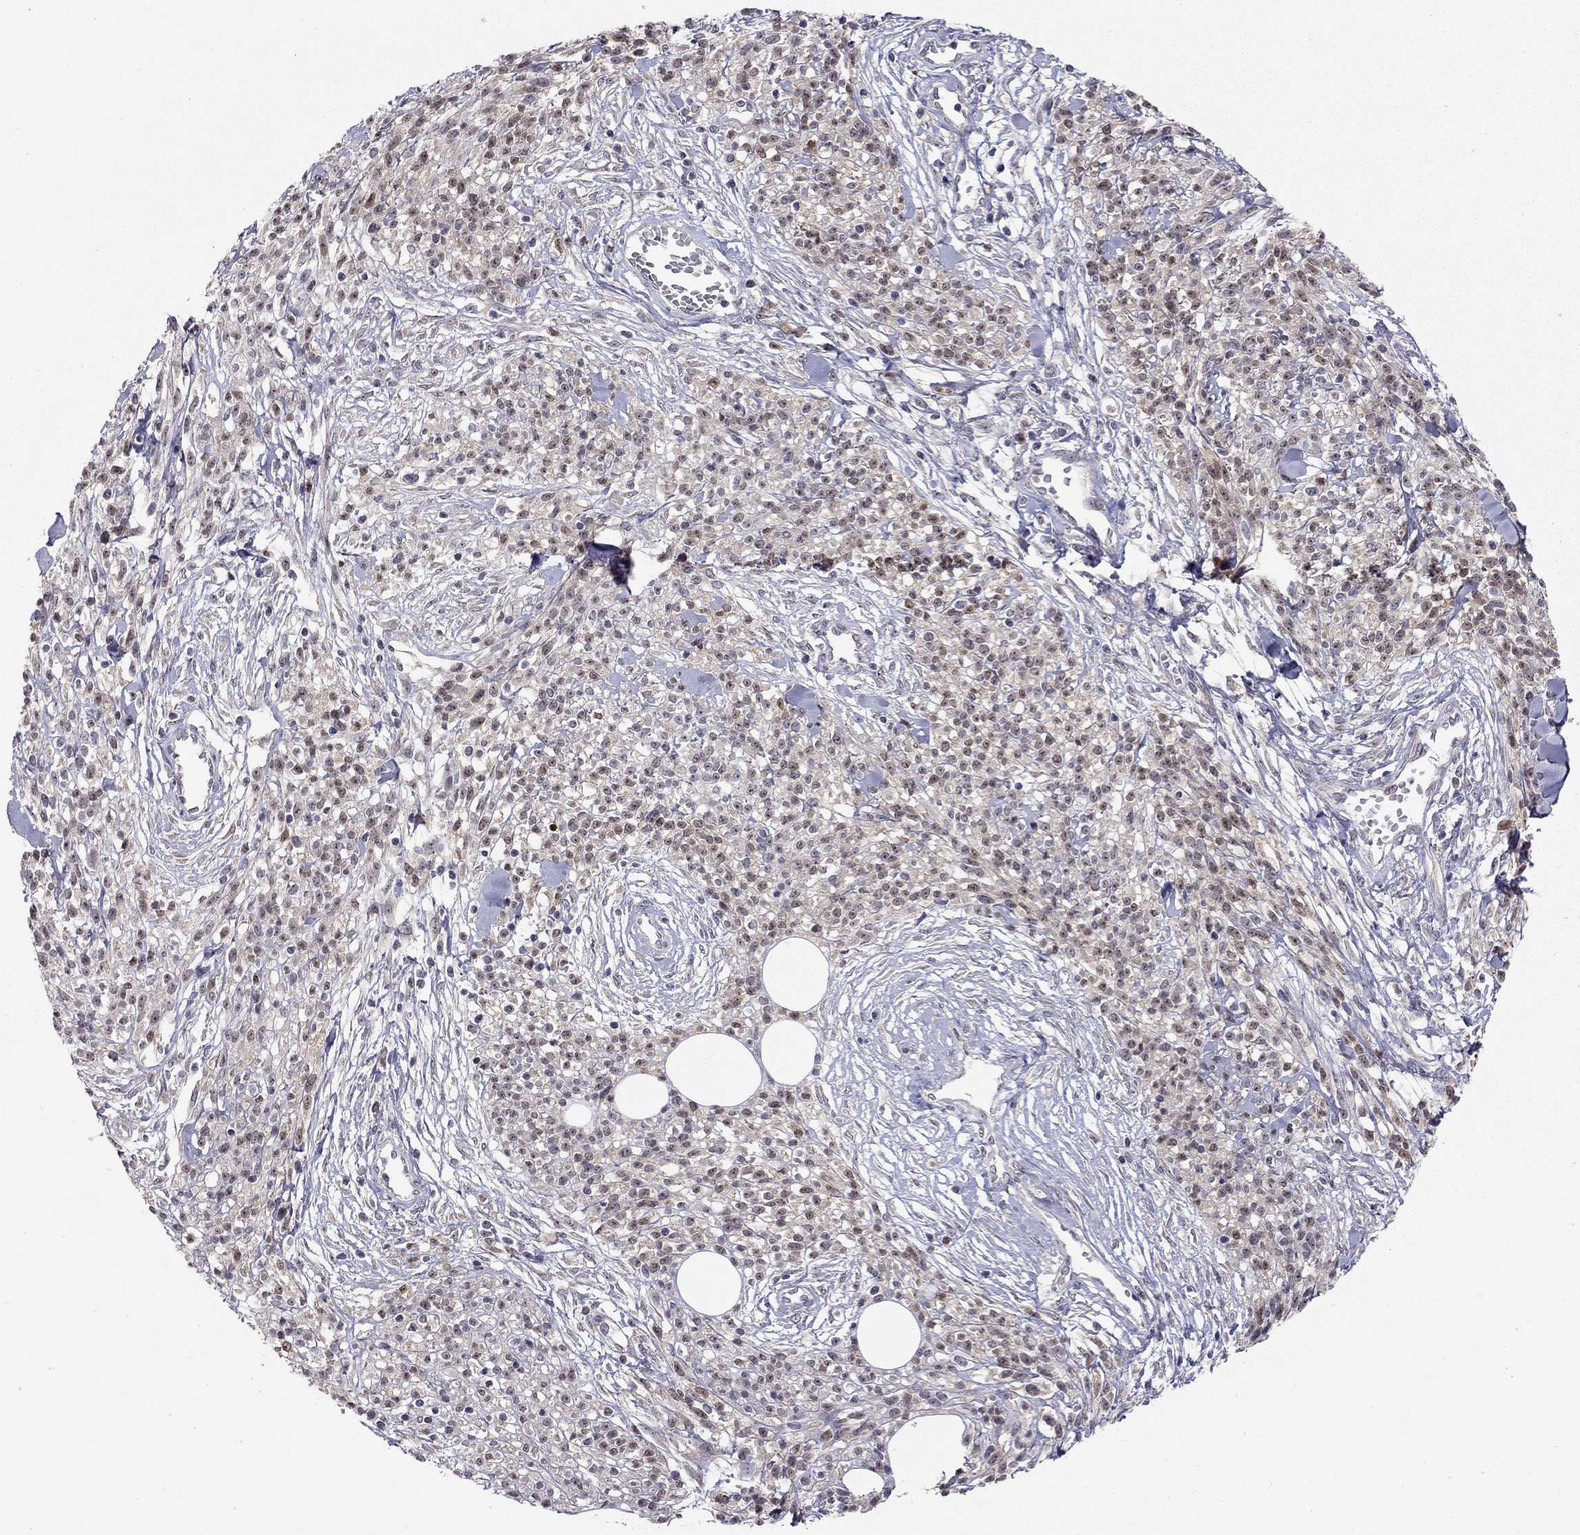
{"staining": {"intensity": "moderate", "quantity": "25%-75%", "location": "nuclear"}, "tissue": "melanoma", "cell_type": "Tumor cells", "image_type": "cancer", "snomed": [{"axis": "morphology", "description": "Malignant melanoma, NOS"}, {"axis": "topography", "description": "Skin"}, {"axis": "topography", "description": "Skin of trunk"}], "caption": "Protein expression analysis of human malignant melanoma reveals moderate nuclear positivity in approximately 25%-75% of tumor cells.", "gene": "STXBP6", "patient": {"sex": "male", "age": 74}}